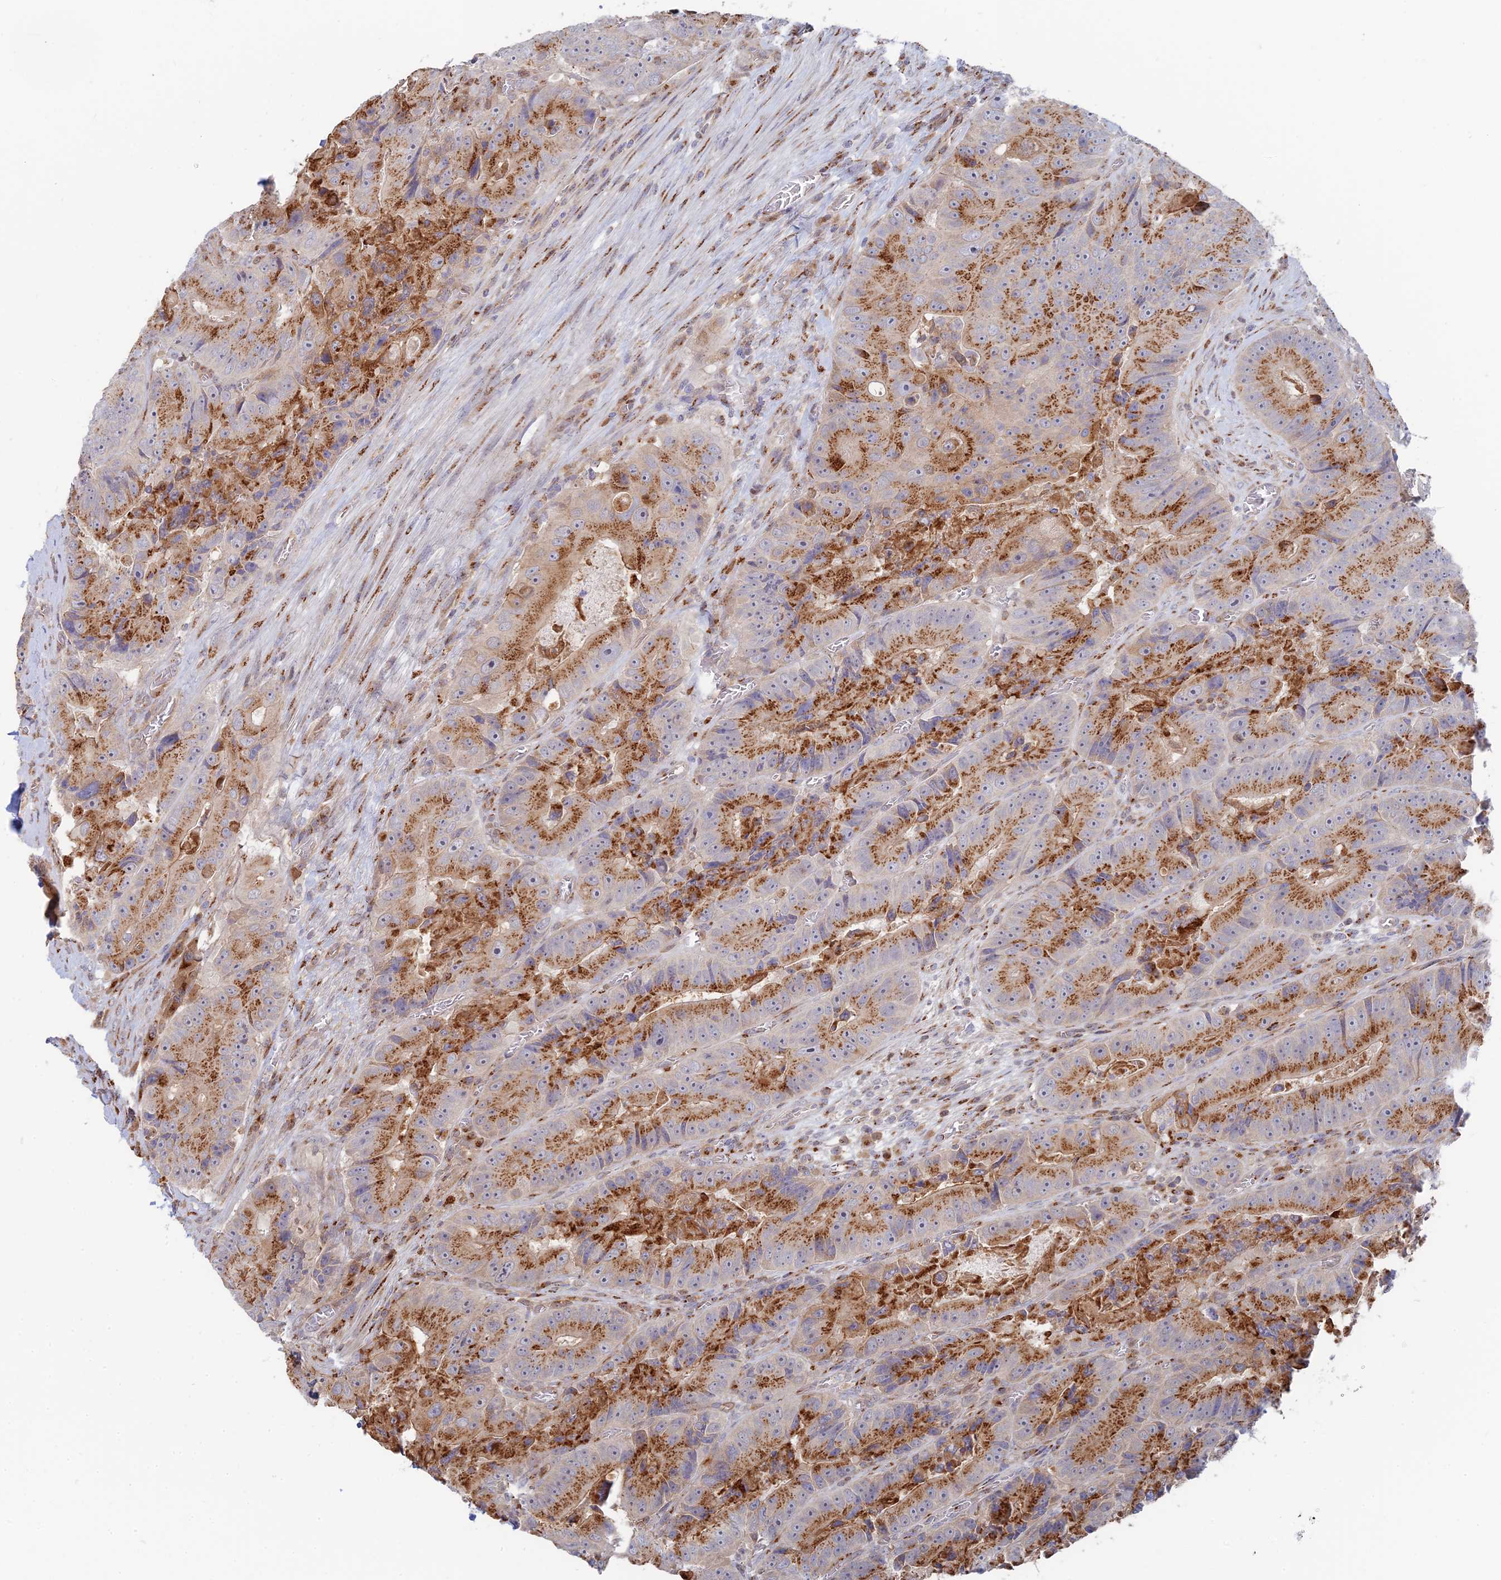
{"staining": {"intensity": "moderate", "quantity": ">75%", "location": "cytoplasmic/membranous"}, "tissue": "colorectal cancer", "cell_type": "Tumor cells", "image_type": "cancer", "snomed": [{"axis": "morphology", "description": "Adenocarcinoma, NOS"}, {"axis": "topography", "description": "Colon"}], "caption": "Human colorectal cancer stained with a protein marker demonstrates moderate staining in tumor cells.", "gene": "HS2ST1", "patient": {"sex": "female", "age": 86}}